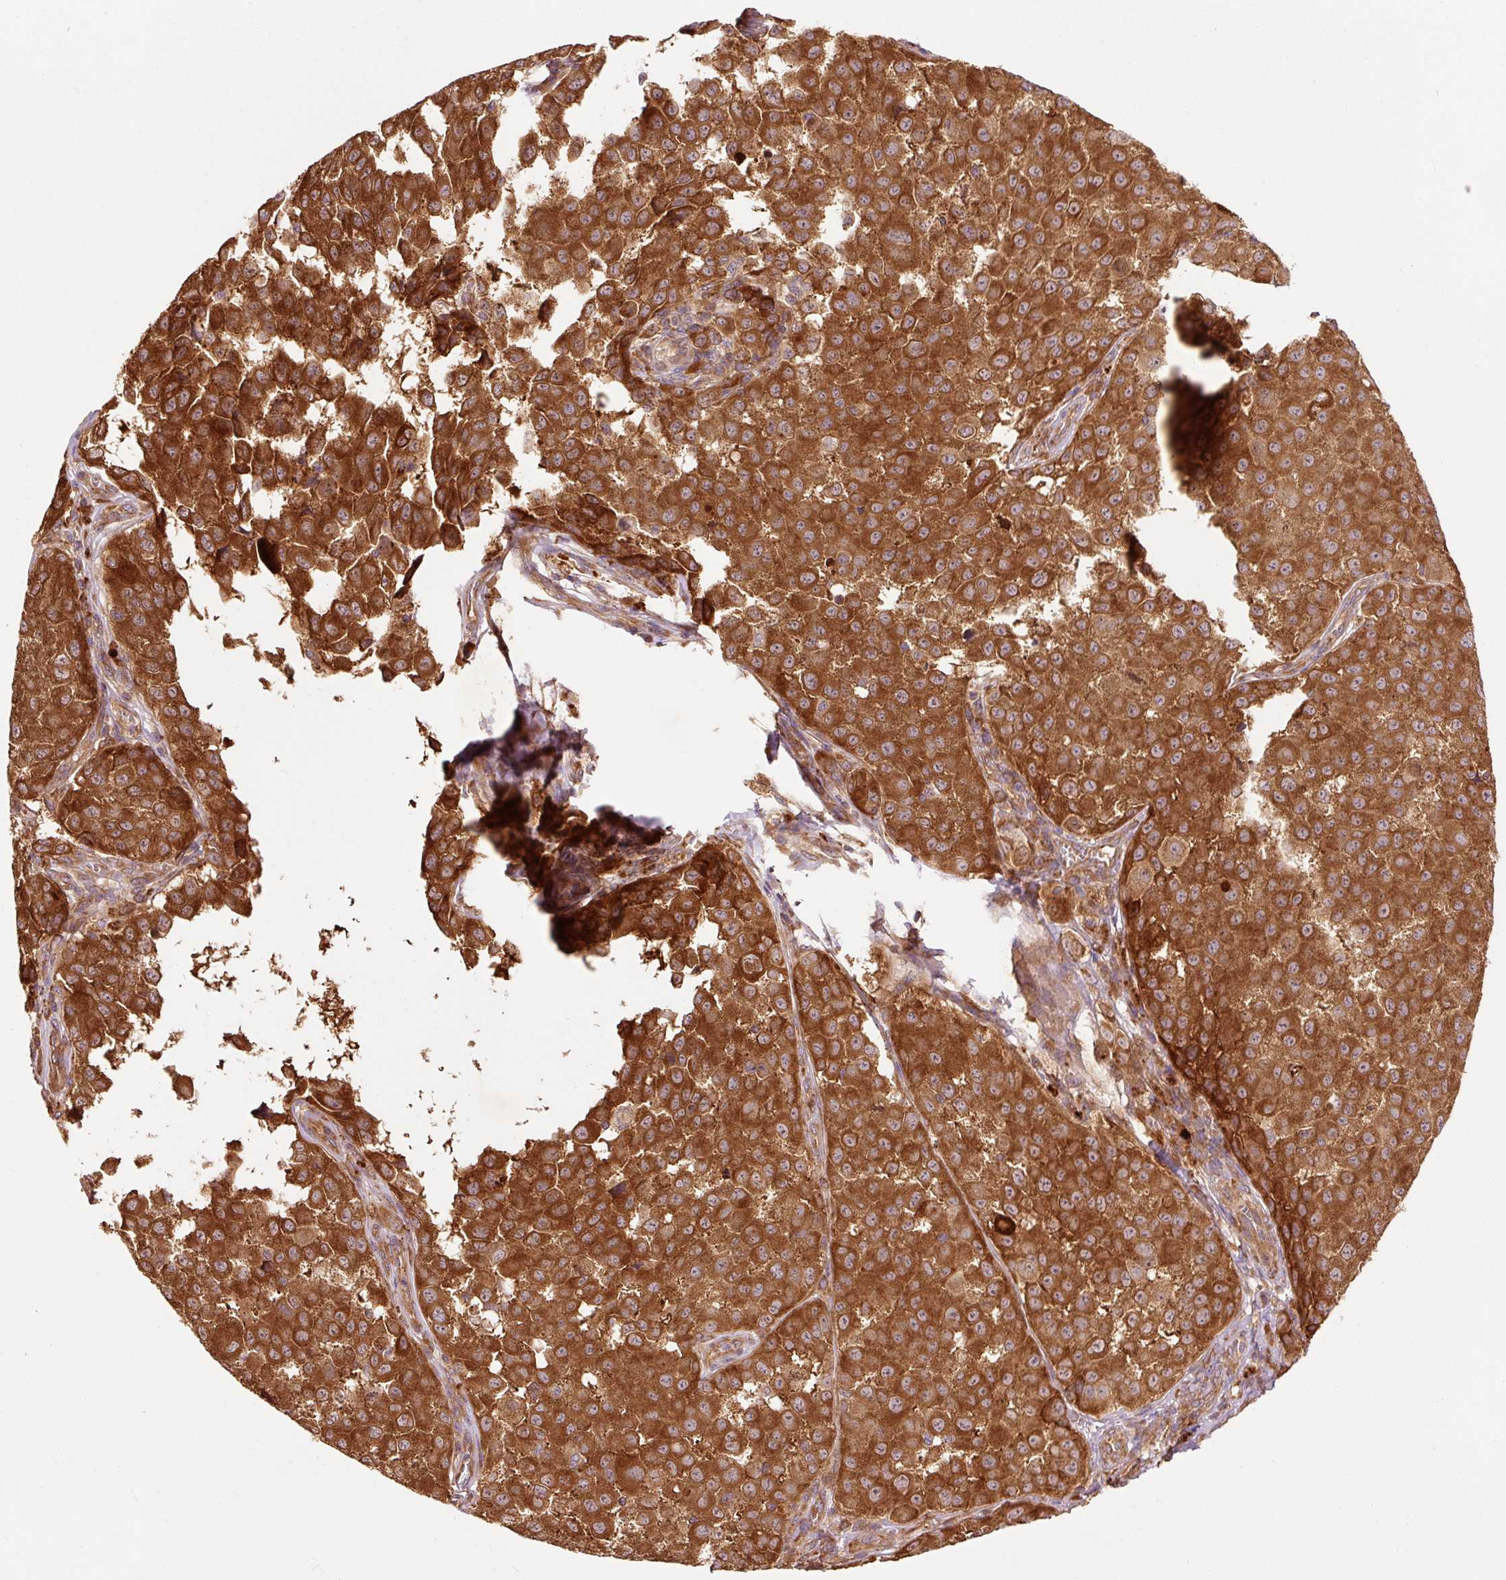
{"staining": {"intensity": "strong", "quantity": ">75%", "location": "cytoplasmic/membranous"}, "tissue": "melanoma", "cell_type": "Tumor cells", "image_type": "cancer", "snomed": [{"axis": "morphology", "description": "Malignant melanoma, NOS"}, {"axis": "topography", "description": "Skin"}], "caption": "Melanoma tissue demonstrates strong cytoplasmic/membranous positivity in about >75% of tumor cells", "gene": "PDAP1", "patient": {"sex": "male", "age": 64}}